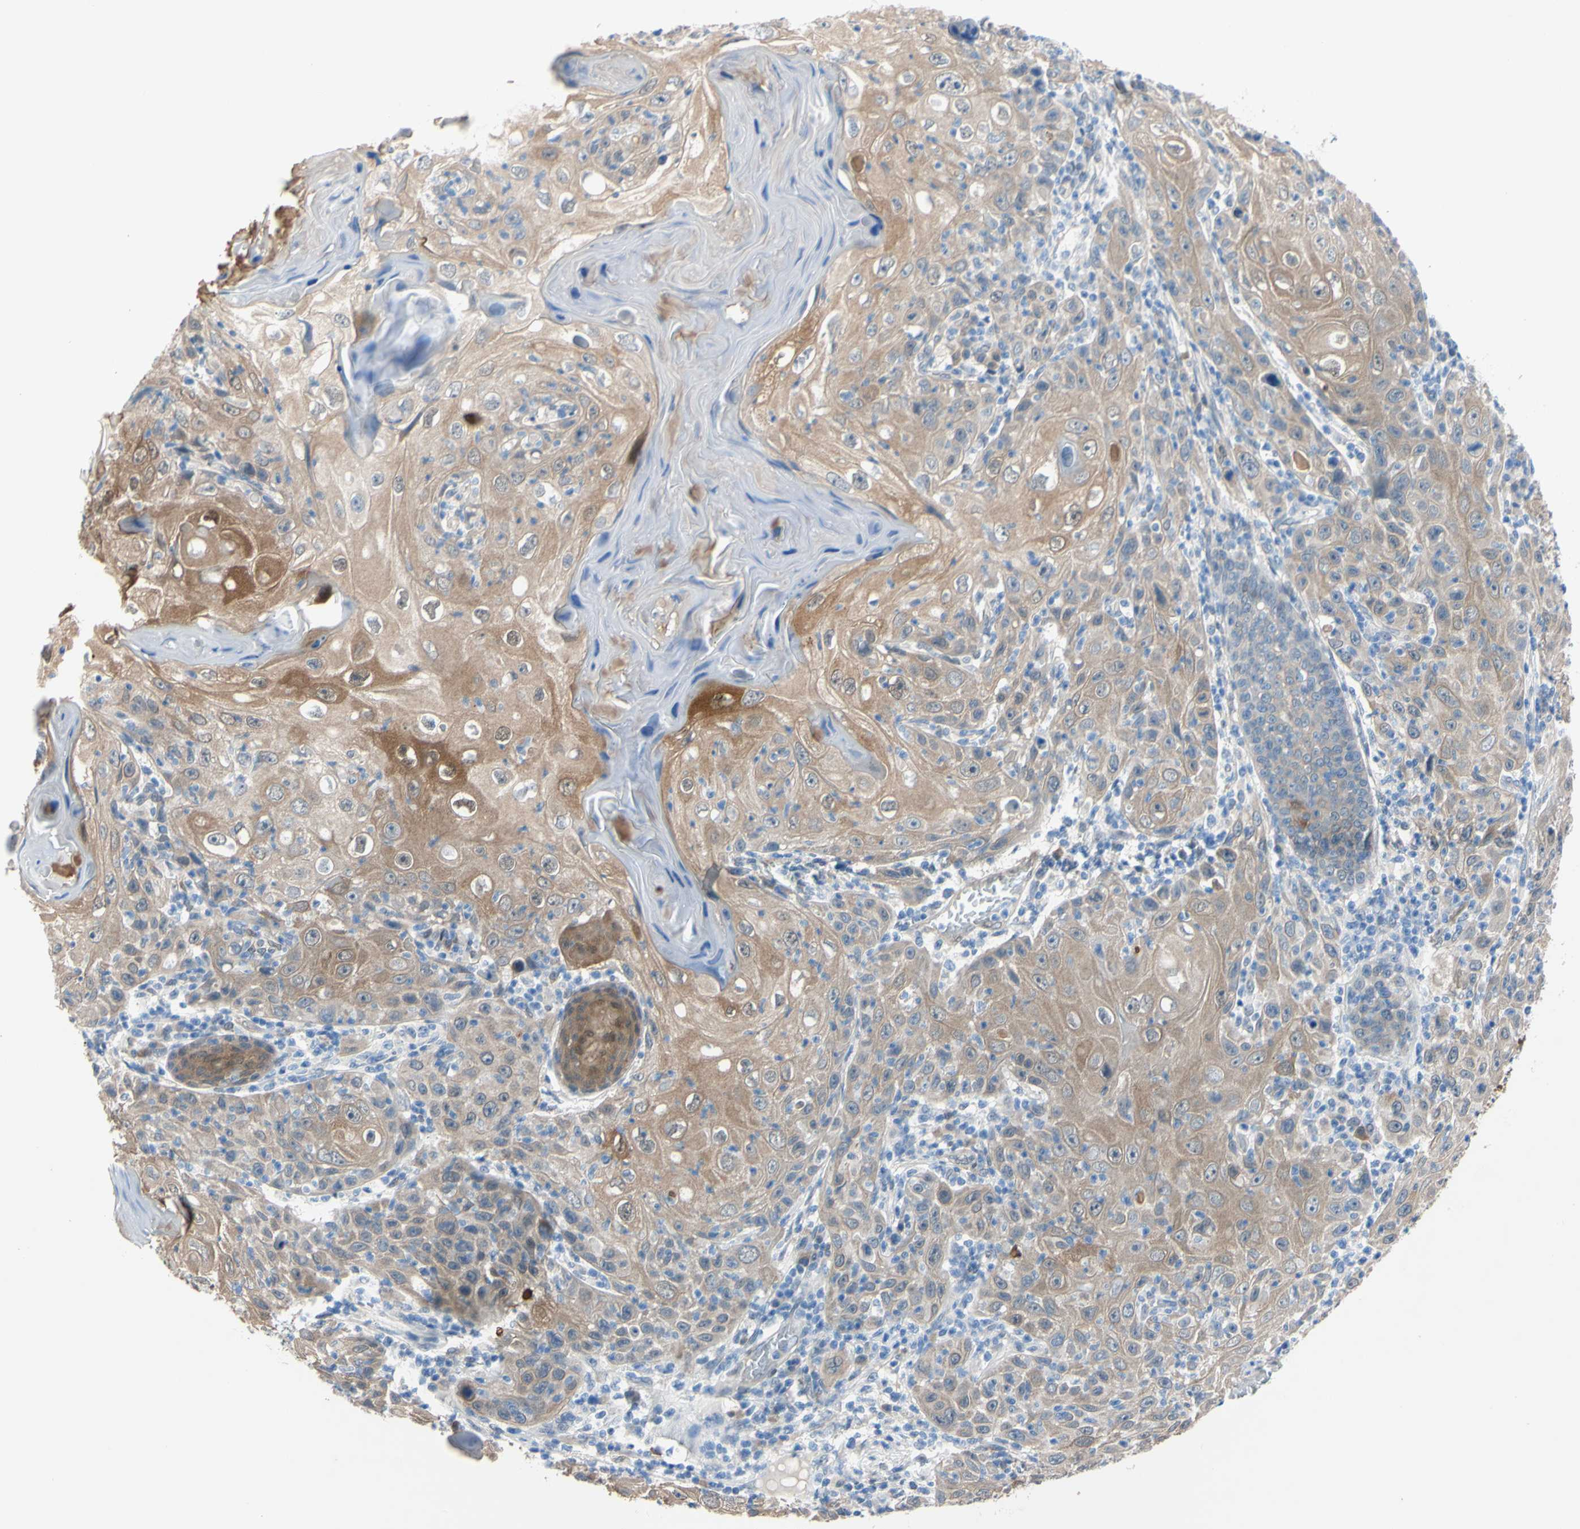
{"staining": {"intensity": "moderate", "quantity": "25%-75%", "location": "cytoplasmic/membranous,nuclear"}, "tissue": "skin cancer", "cell_type": "Tumor cells", "image_type": "cancer", "snomed": [{"axis": "morphology", "description": "Squamous cell carcinoma, NOS"}, {"axis": "topography", "description": "Skin"}], "caption": "Skin squamous cell carcinoma stained with immunohistochemistry reveals moderate cytoplasmic/membranous and nuclear positivity in approximately 25%-75% of tumor cells.", "gene": "NOL3", "patient": {"sex": "female", "age": 88}}